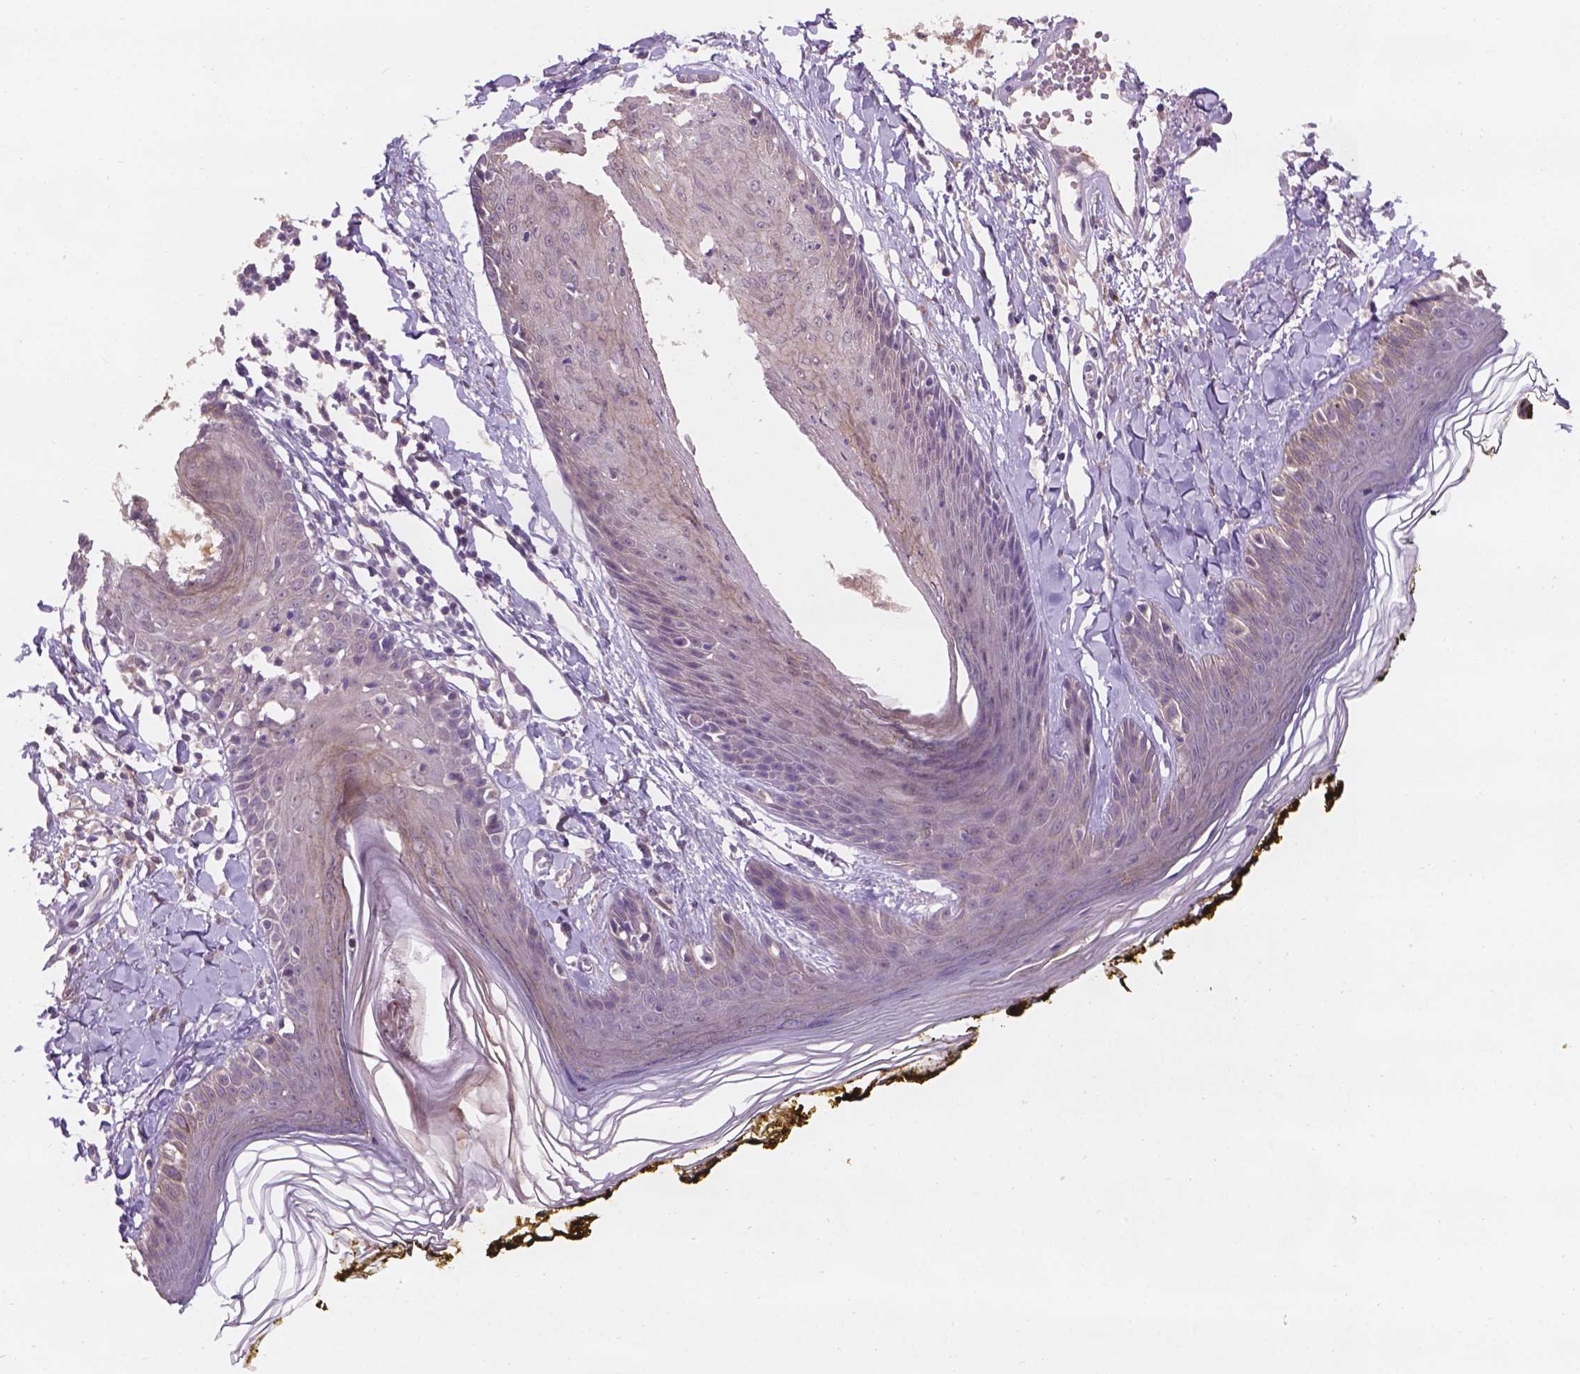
{"staining": {"intensity": "negative", "quantity": "none", "location": "none"}, "tissue": "skin", "cell_type": "Fibroblasts", "image_type": "normal", "snomed": [{"axis": "morphology", "description": "Normal tissue, NOS"}, {"axis": "topography", "description": "Skin"}], "caption": "Fibroblasts show no significant positivity in normal skin. Brightfield microscopy of IHC stained with DAB (3,3'-diaminobenzidine) (brown) and hematoxylin (blue), captured at high magnification.", "gene": "GXYLT2", "patient": {"sex": "male", "age": 76}}